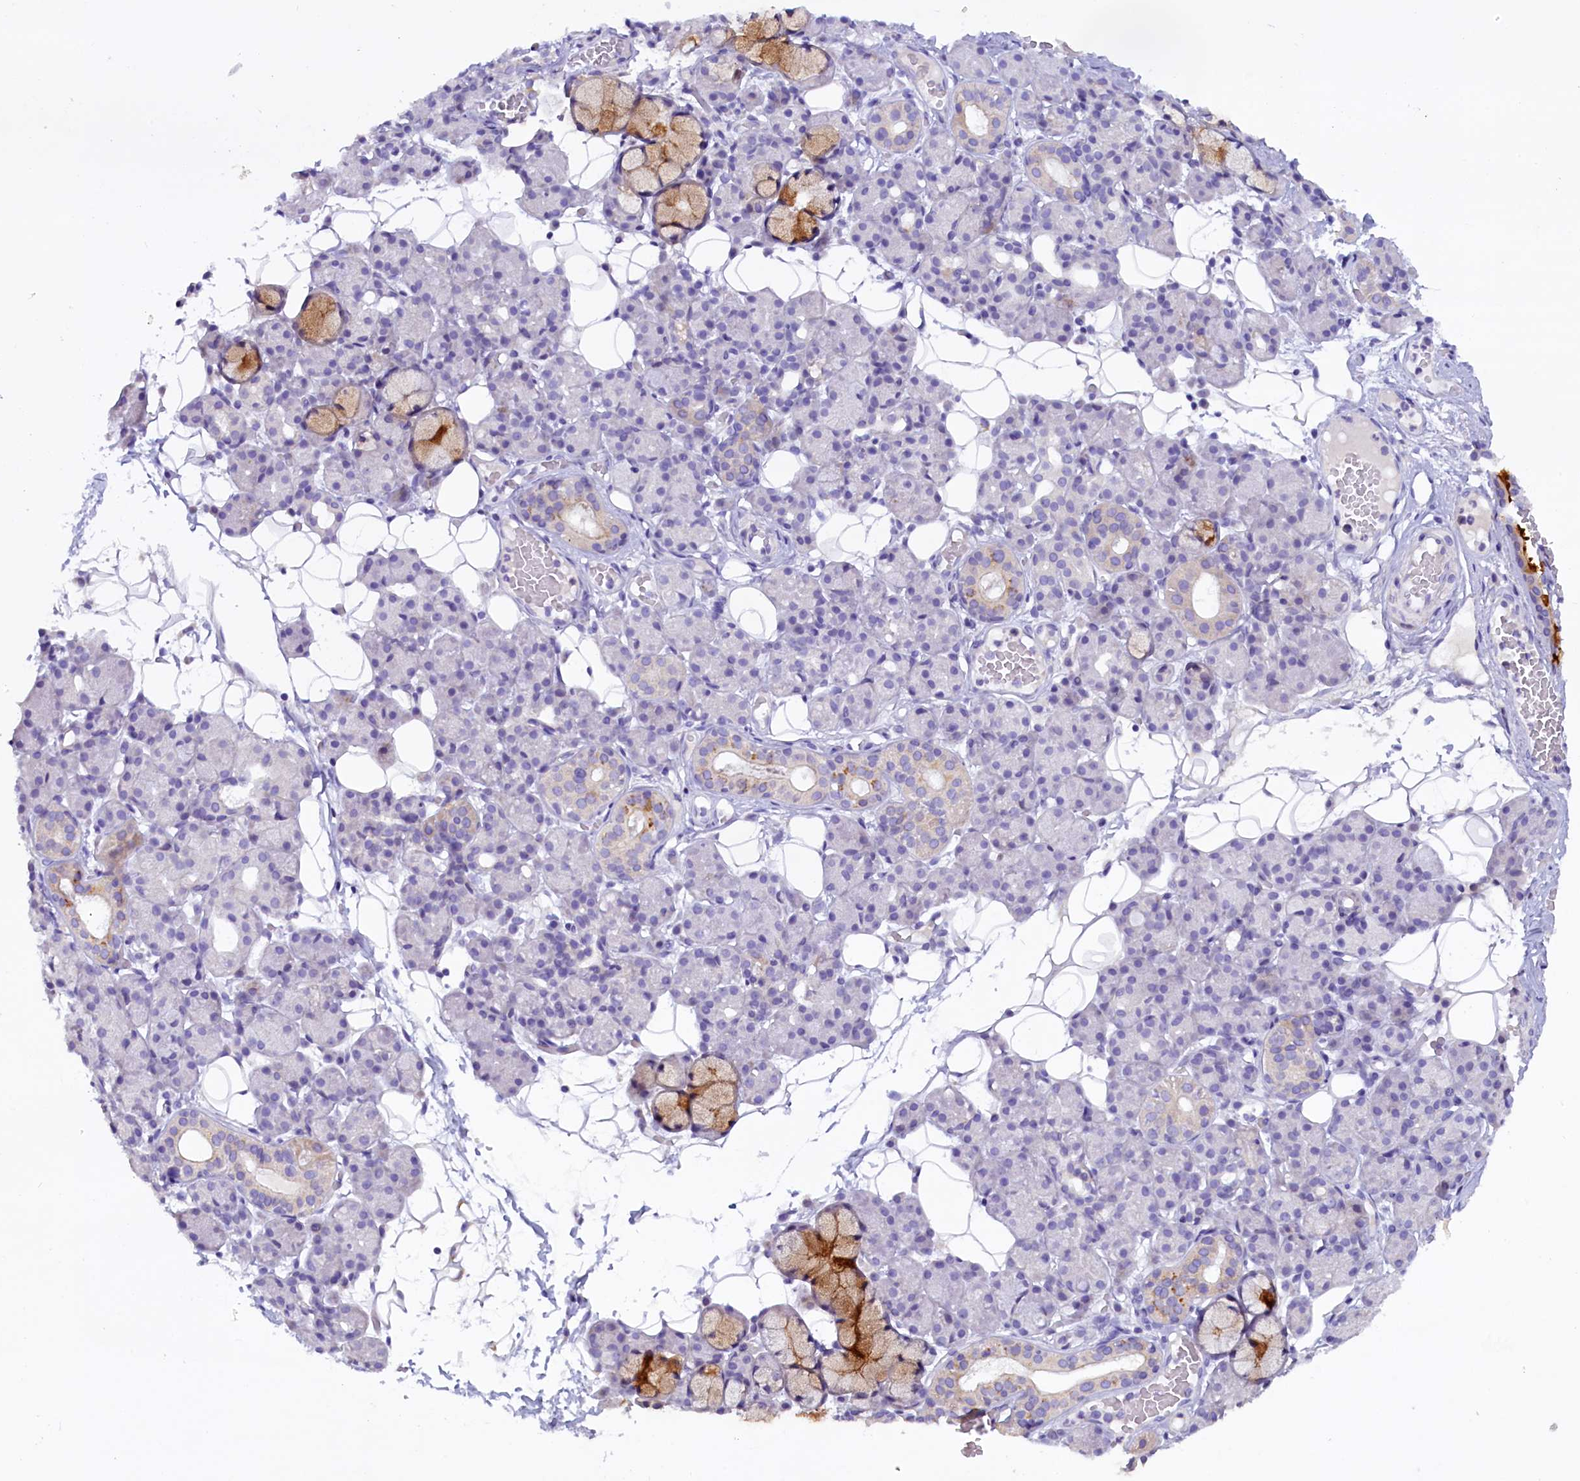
{"staining": {"intensity": "moderate", "quantity": "<25%", "location": "cytoplasmic/membranous"}, "tissue": "salivary gland", "cell_type": "Glandular cells", "image_type": "normal", "snomed": [{"axis": "morphology", "description": "Normal tissue, NOS"}, {"axis": "topography", "description": "Salivary gland"}], "caption": "Immunohistochemistry (DAB) staining of benign salivary gland demonstrates moderate cytoplasmic/membranous protein positivity in about <25% of glandular cells.", "gene": "RTTN", "patient": {"sex": "male", "age": 63}}